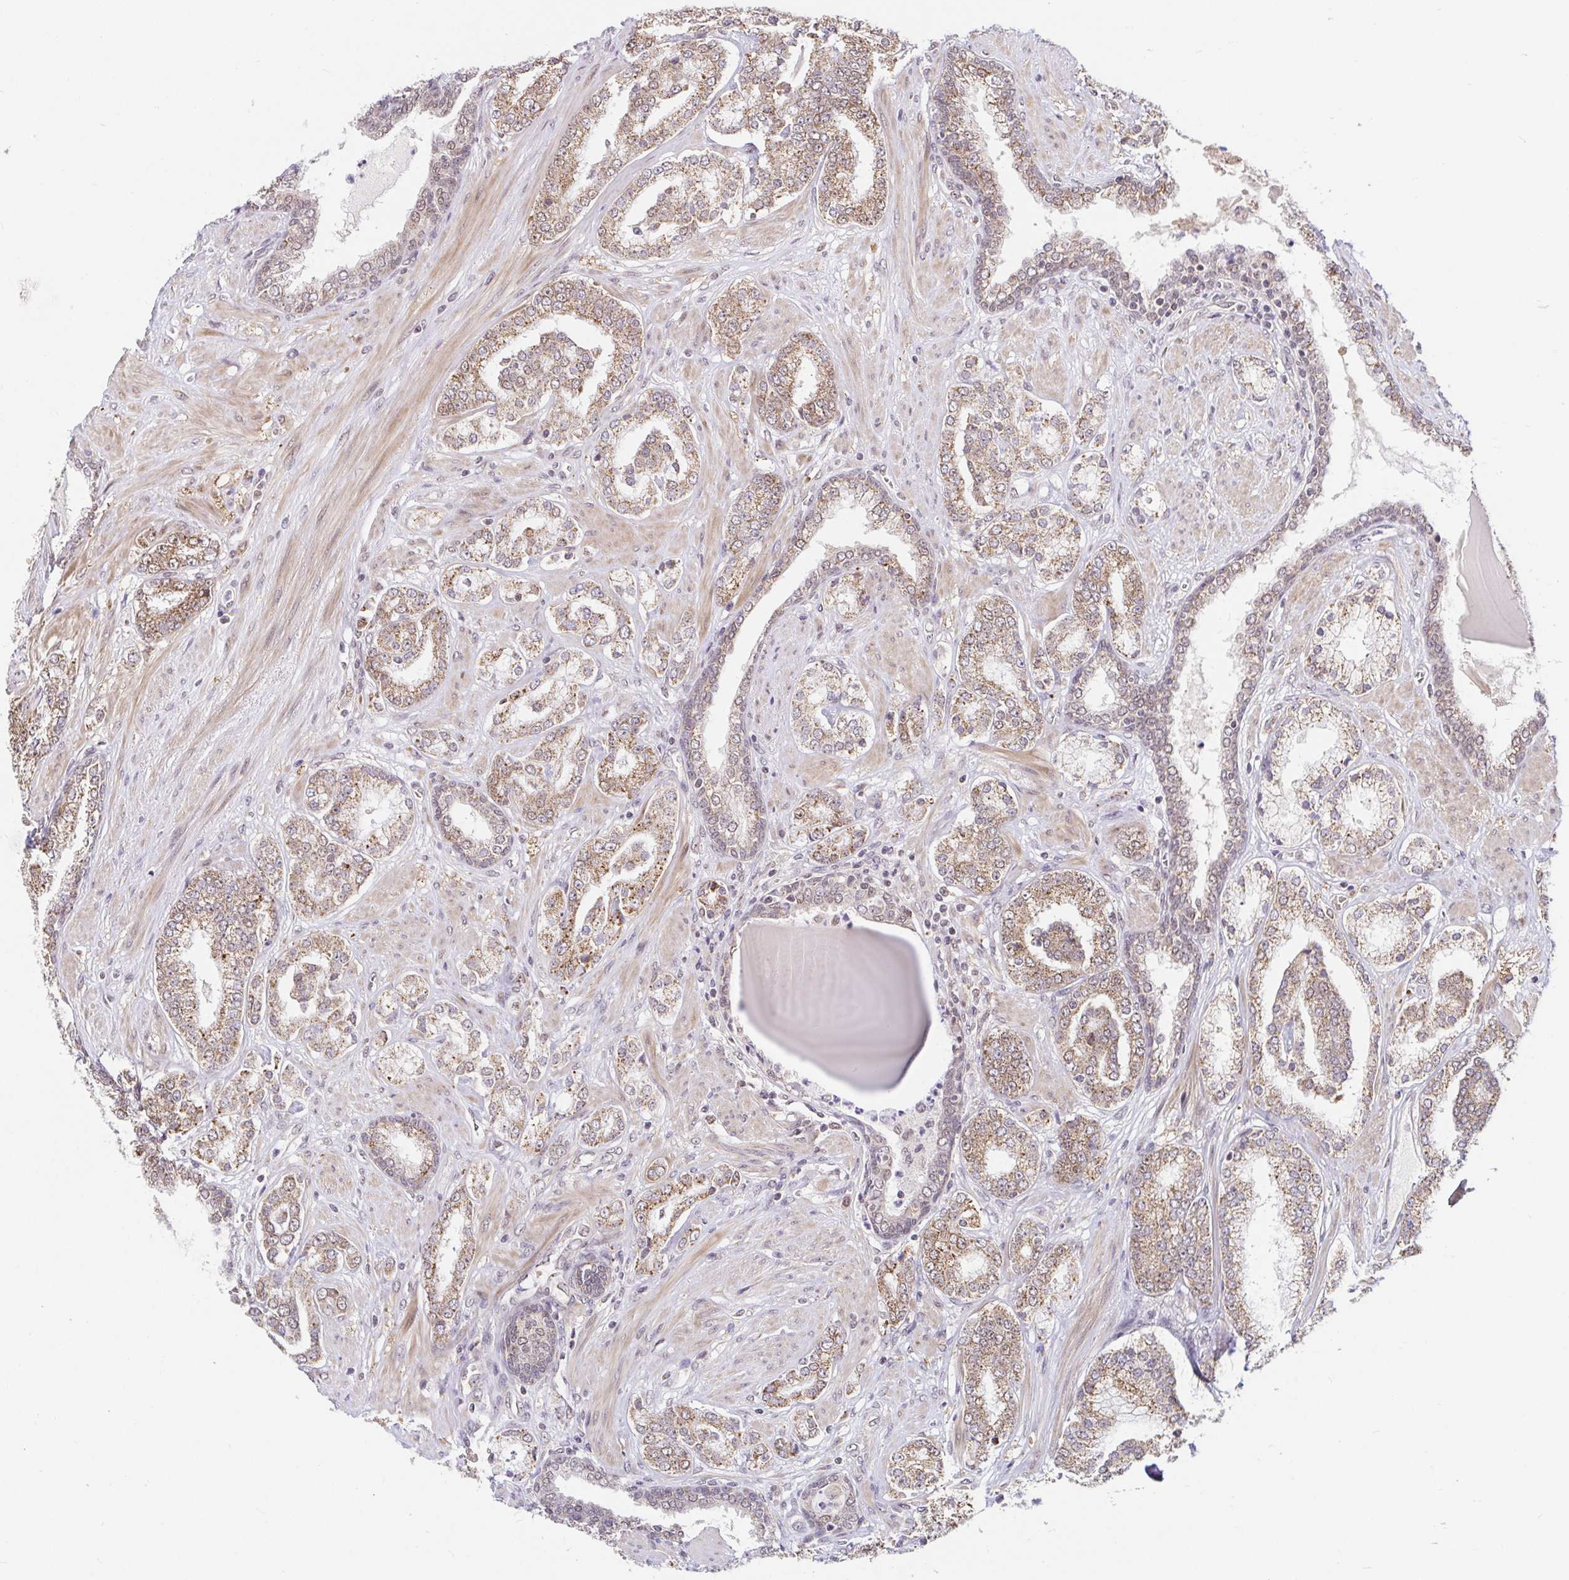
{"staining": {"intensity": "moderate", "quantity": ">75%", "location": "cytoplasmic/membranous"}, "tissue": "prostate cancer", "cell_type": "Tumor cells", "image_type": "cancer", "snomed": [{"axis": "morphology", "description": "Adenocarcinoma, High grade"}, {"axis": "topography", "description": "Prostate"}], "caption": "A brown stain highlights moderate cytoplasmic/membranous expression of a protein in prostate cancer (adenocarcinoma (high-grade)) tumor cells.", "gene": "TIMM50", "patient": {"sex": "male", "age": 62}}